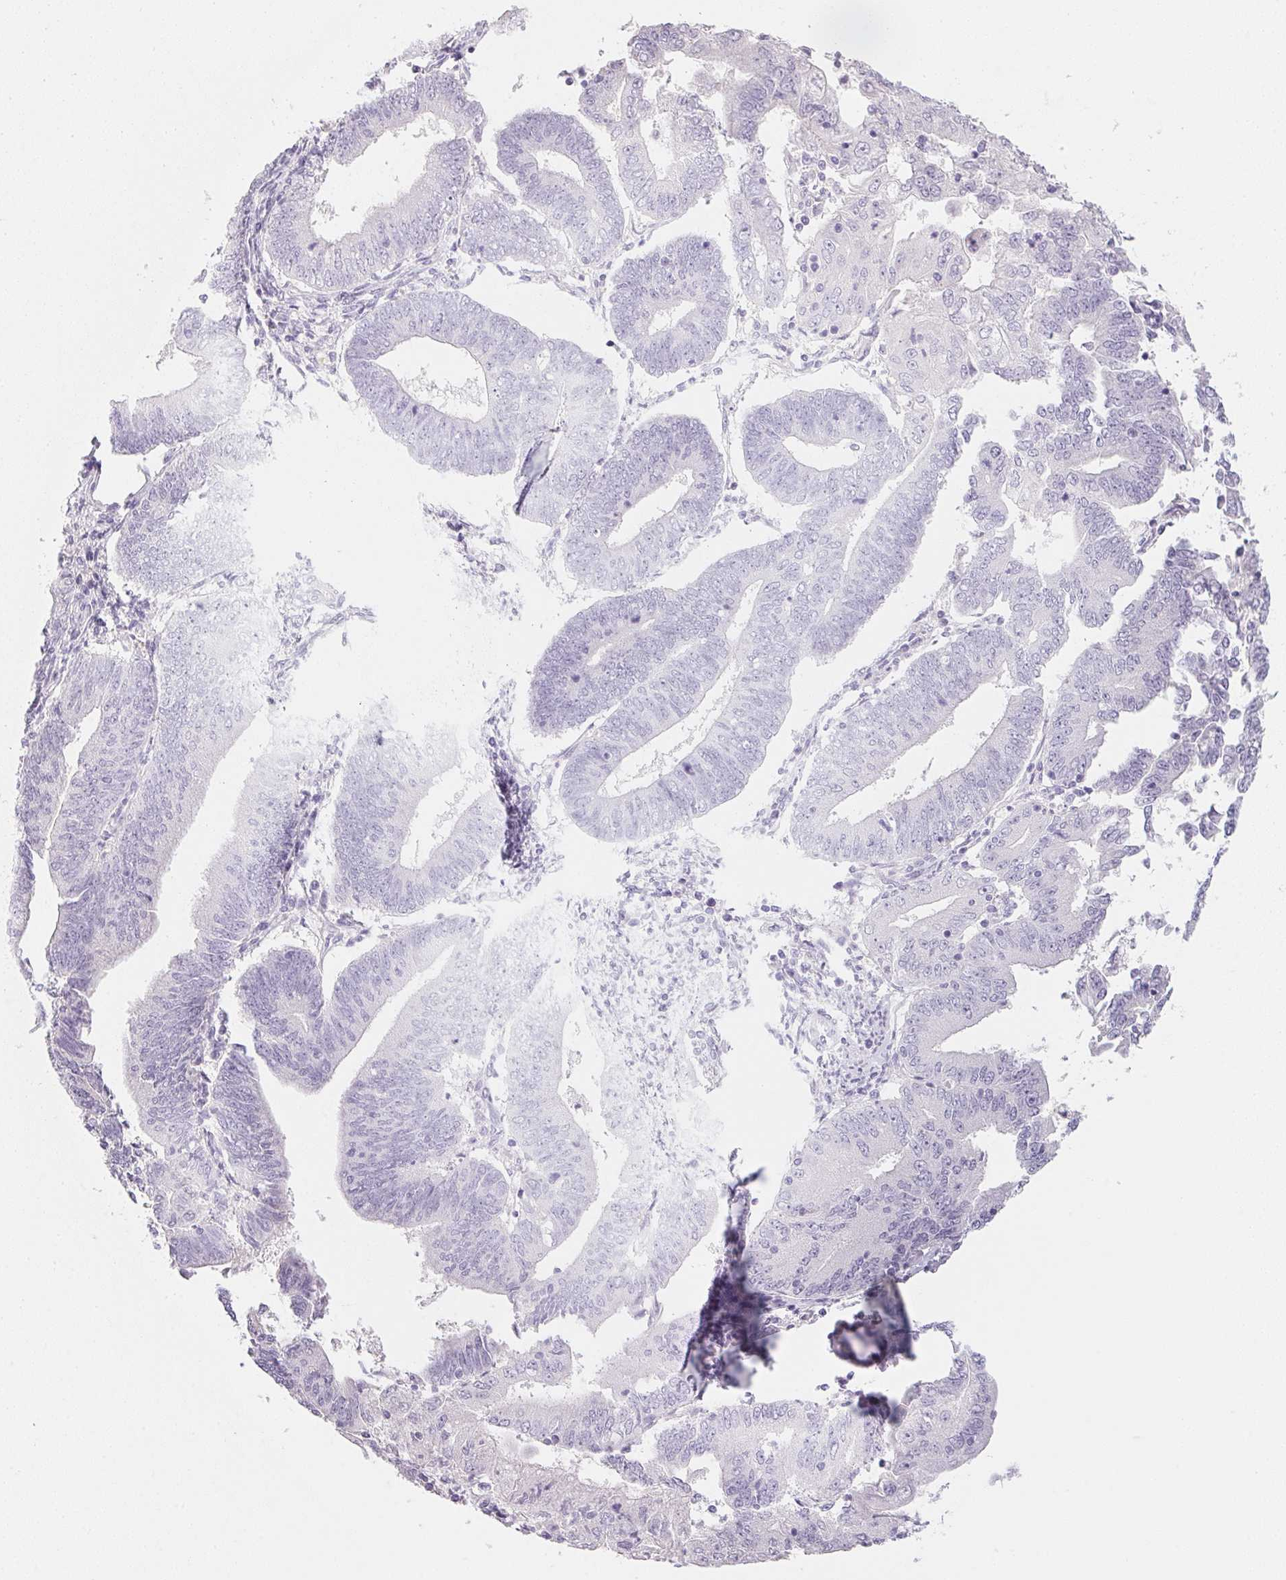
{"staining": {"intensity": "negative", "quantity": "none", "location": "none"}, "tissue": "endometrial cancer", "cell_type": "Tumor cells", "image_type": "cancer", "snomed": [{"axis": "morphology", "description": "Adenocarcinoma, NOS"}, {"axis": "topography", "description": "Endometrium"}], "caption": "This is a micrograph of IHC staining of endometrial cancer (adenocarcinoma), which shows no staining in tumor cells.", "gene": "ACP3", "patient": {"sex": "female", "age": 70}}